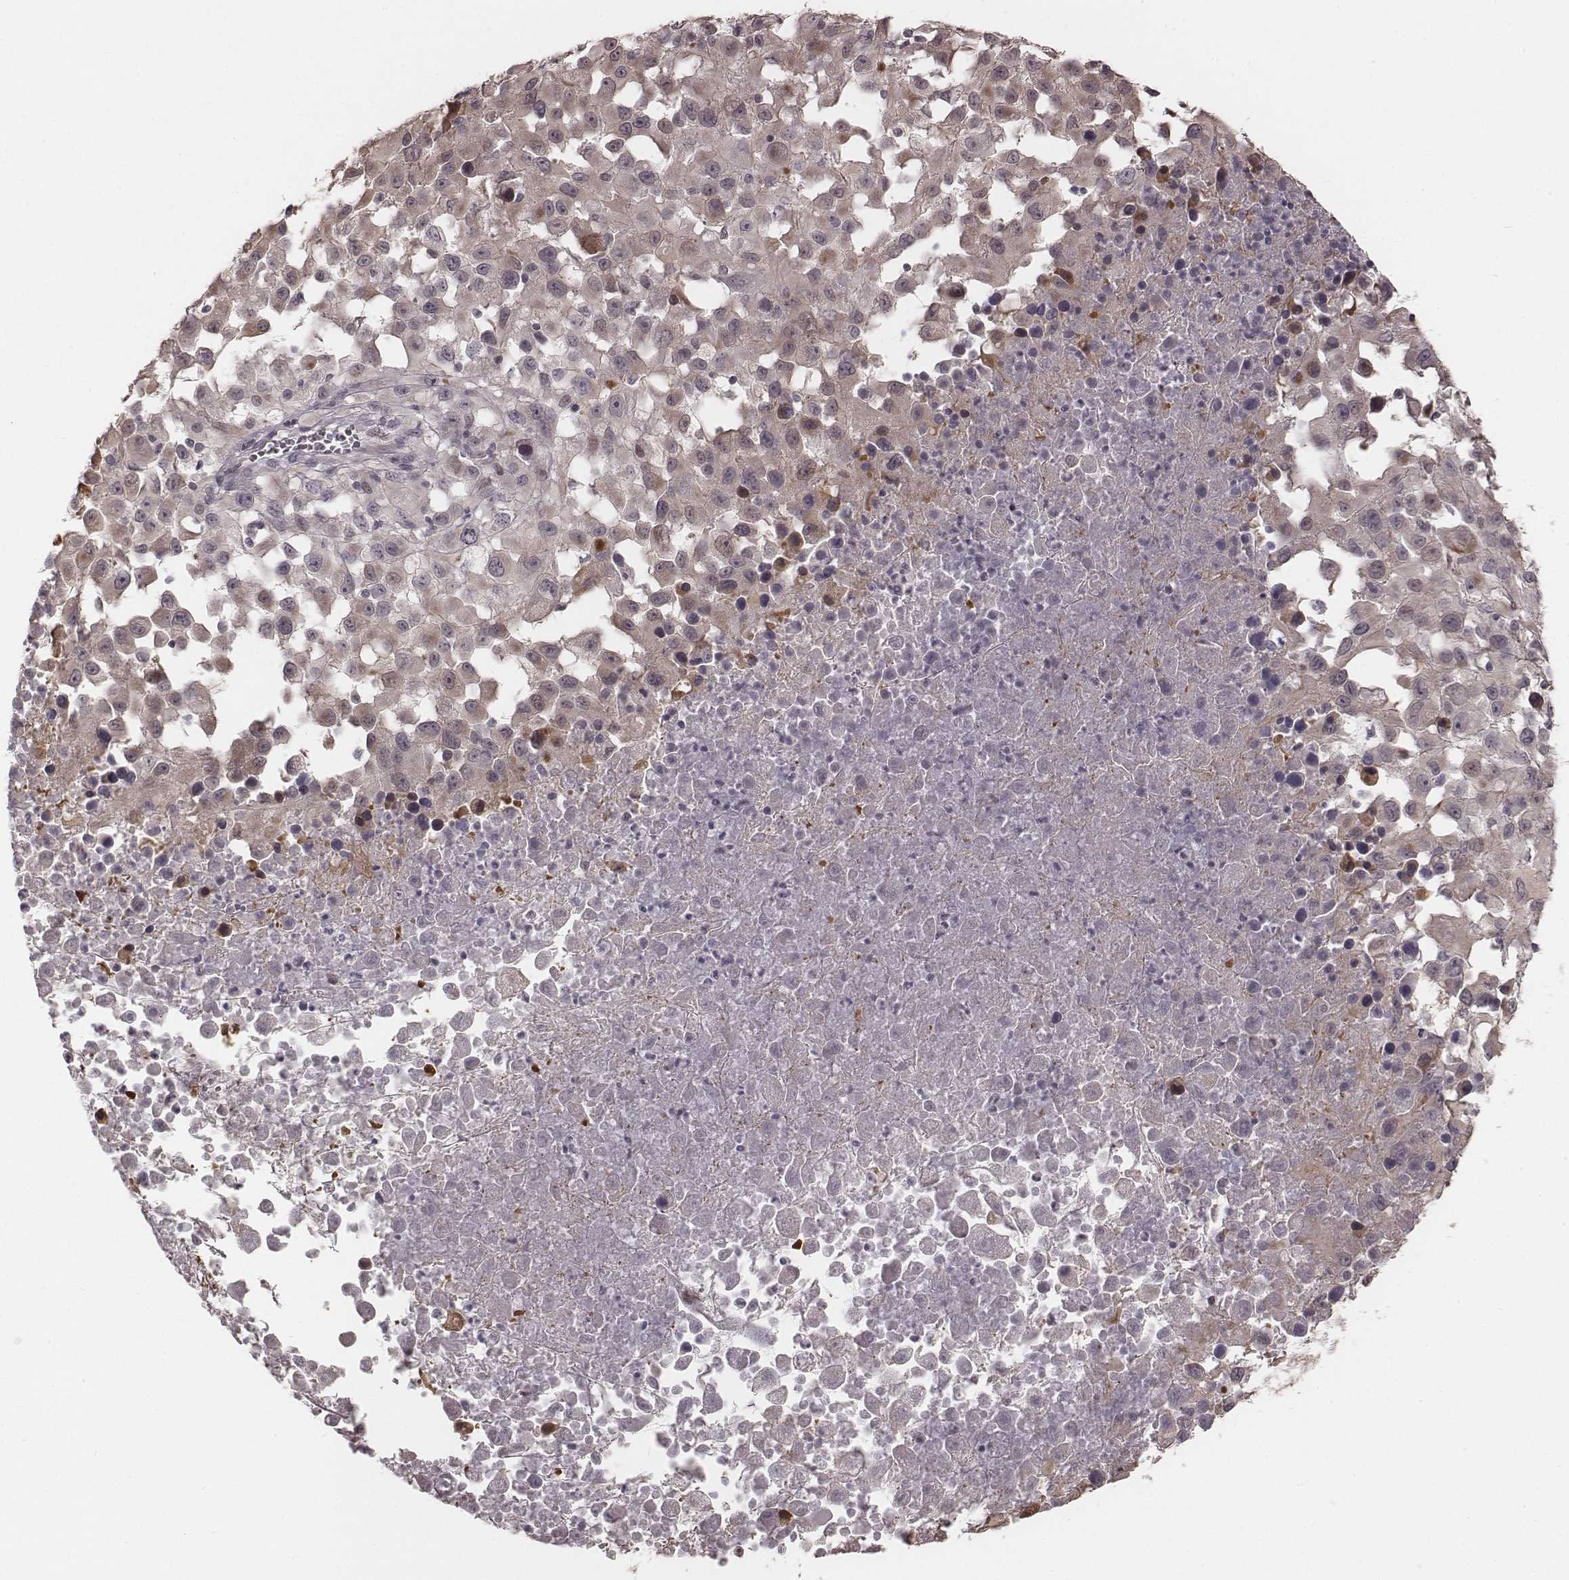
{"staining": {"intensity": "weak", "quantity": ">75%", "location": "cytoplasmic/membranous"}, "tissue": "melanoma", "cell_type": "Tumor cells", "image_type": "cancer", "snomed": [{"axis": "morphology", "description": "Malignant melanoma, Metastatic site"}, {"axis": "topography", "description": "Soft tissue"}], "caption": "Human melanoma stained with a protein marker displays weak staining in tumor cells.", "gene": "IQCG", "patient": {"sex": "male", "age": 50}}